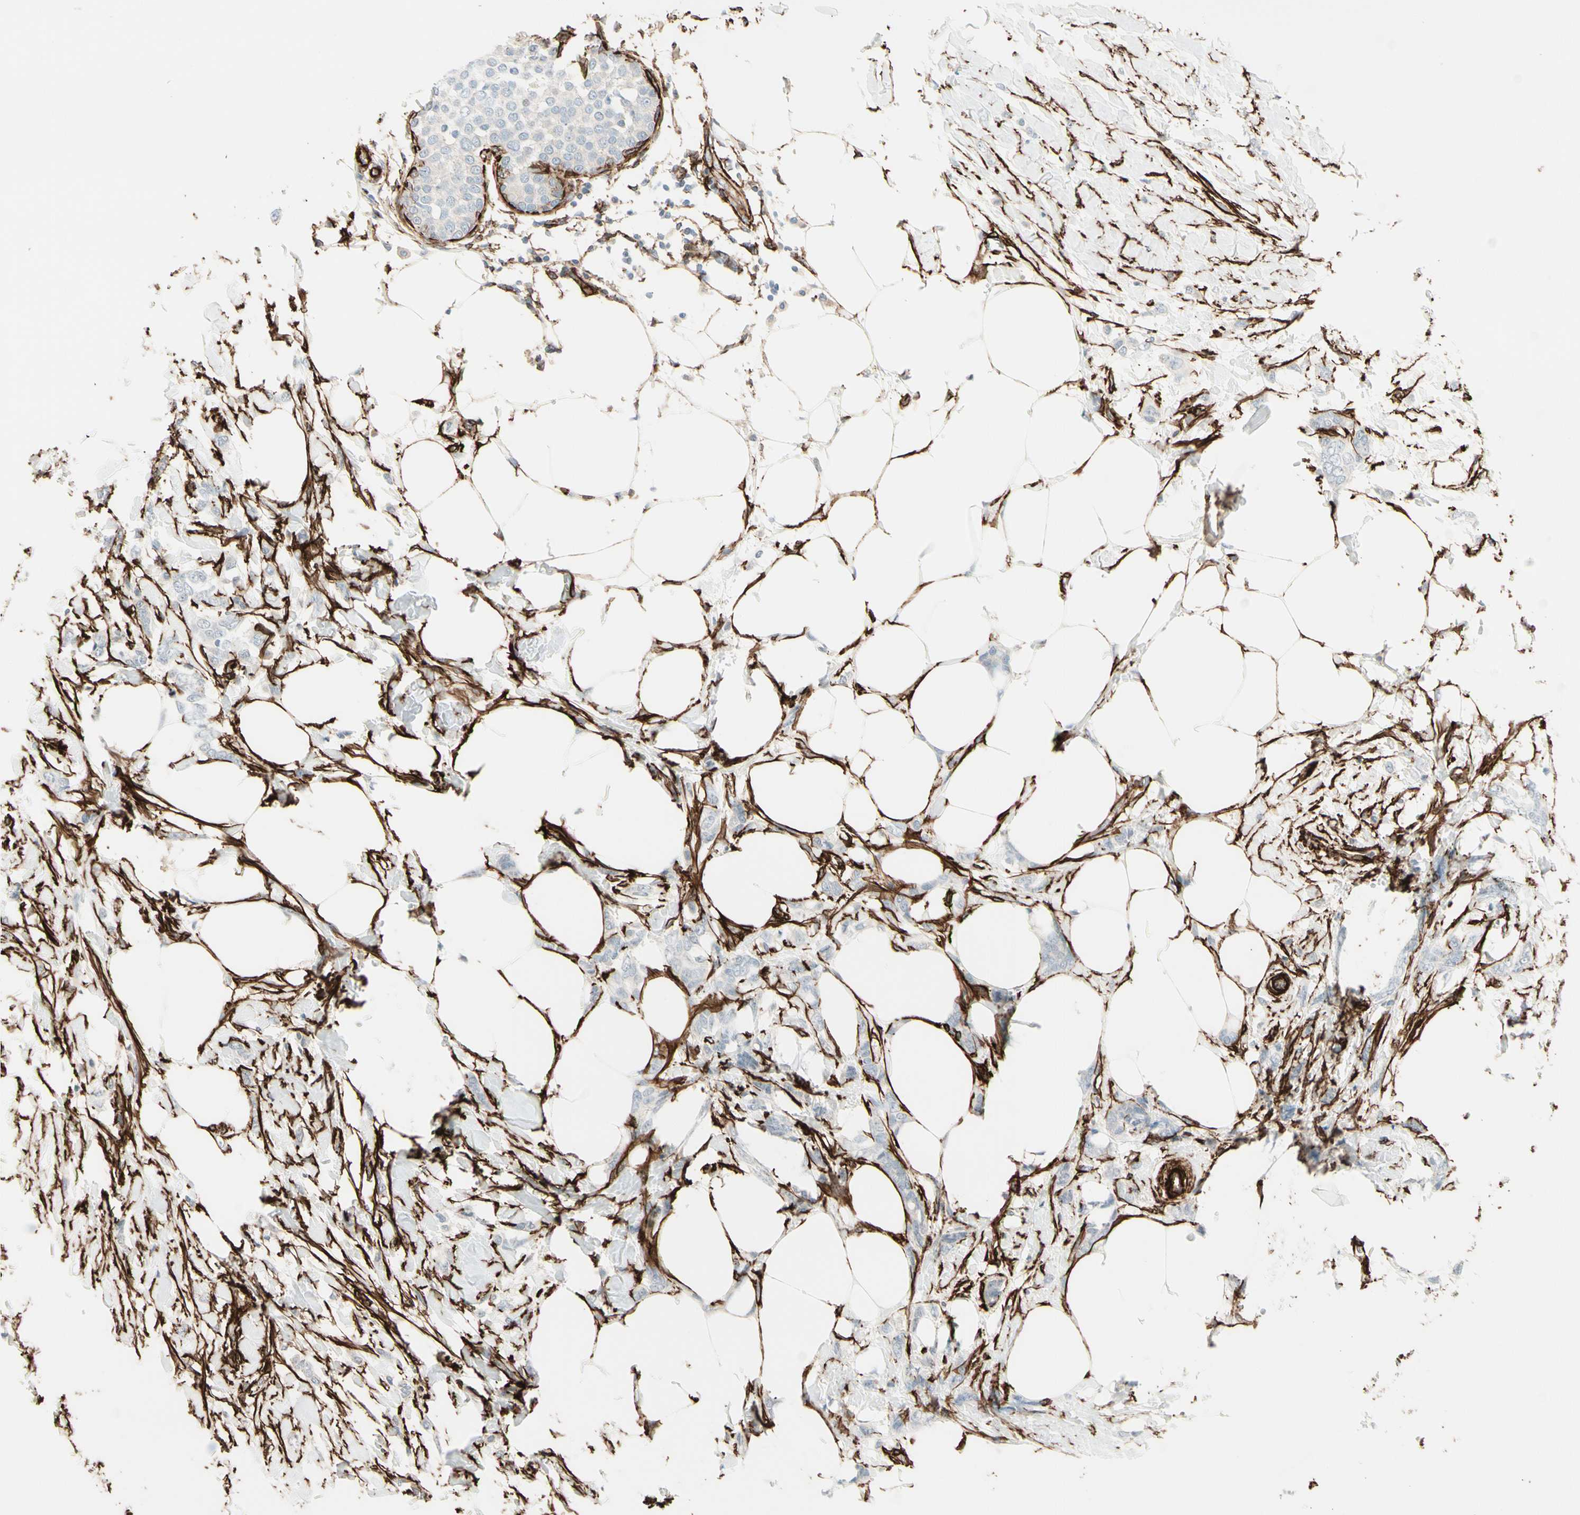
{"staining": {"intensity": "negative", "quantity": "none", "location": "none"}, "tissue": "breast cancer", "cell_type": "Tumor cells", "image_type": "cancer", "snomed": [{"axis": "morphology", "description": "Lobular carcinoma, in situ"}, {"axis": "morphology", "description": "Lobular carcinoma"}, {"axis": "topography", "description": "Breast"}], "caption": "An IHC micrograph of lobular carcinoma in situ (breast) is shown. There is no staining in tumor cells of lobular carcinoma in situ (breast). (Immunohistochemistry, brightfield microscopy, high magnification).", "gene": "CALD1", "patient": {"sex": "female", "age": 41}}